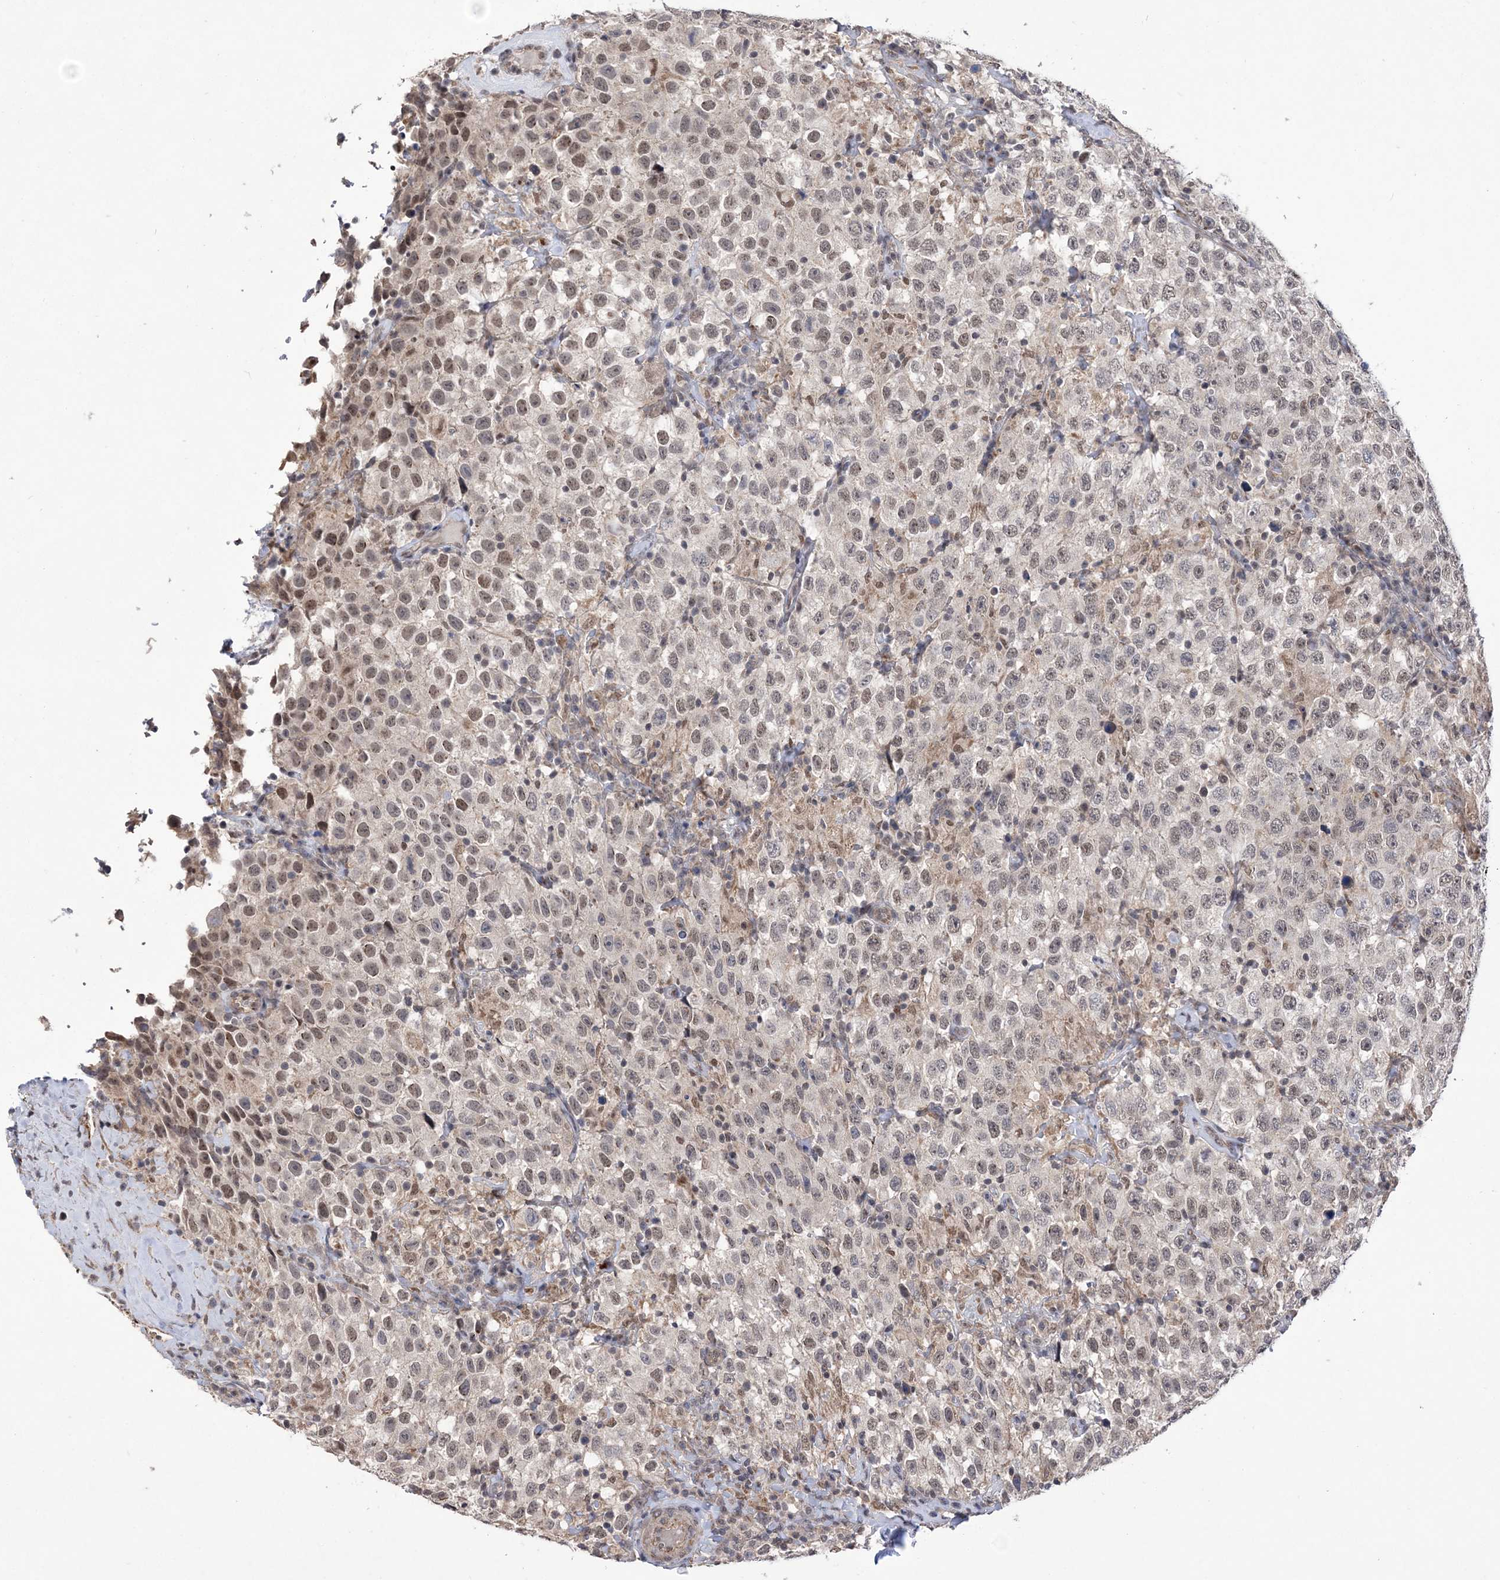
{"staining": {"intensity": "moderate", "quantity": "<25%", "location": "nuclear"}, "tissue": "testis cancer", "cell_type": "Tumor cells", "image_type": "cancer", "snomed": [{"axis": "morphology", "description": "Seminoma, NOS"}, {"axis": "topography", "description": "Testis"}], "caption": "A histopathology image of human seminoma (testis) stained for a protein displays moderate nuclear brown staining in tumor cells. Nuclei are stained in blue.", "gene": "BOD1L1", "patient": {"sex": "male", "age": 41}}